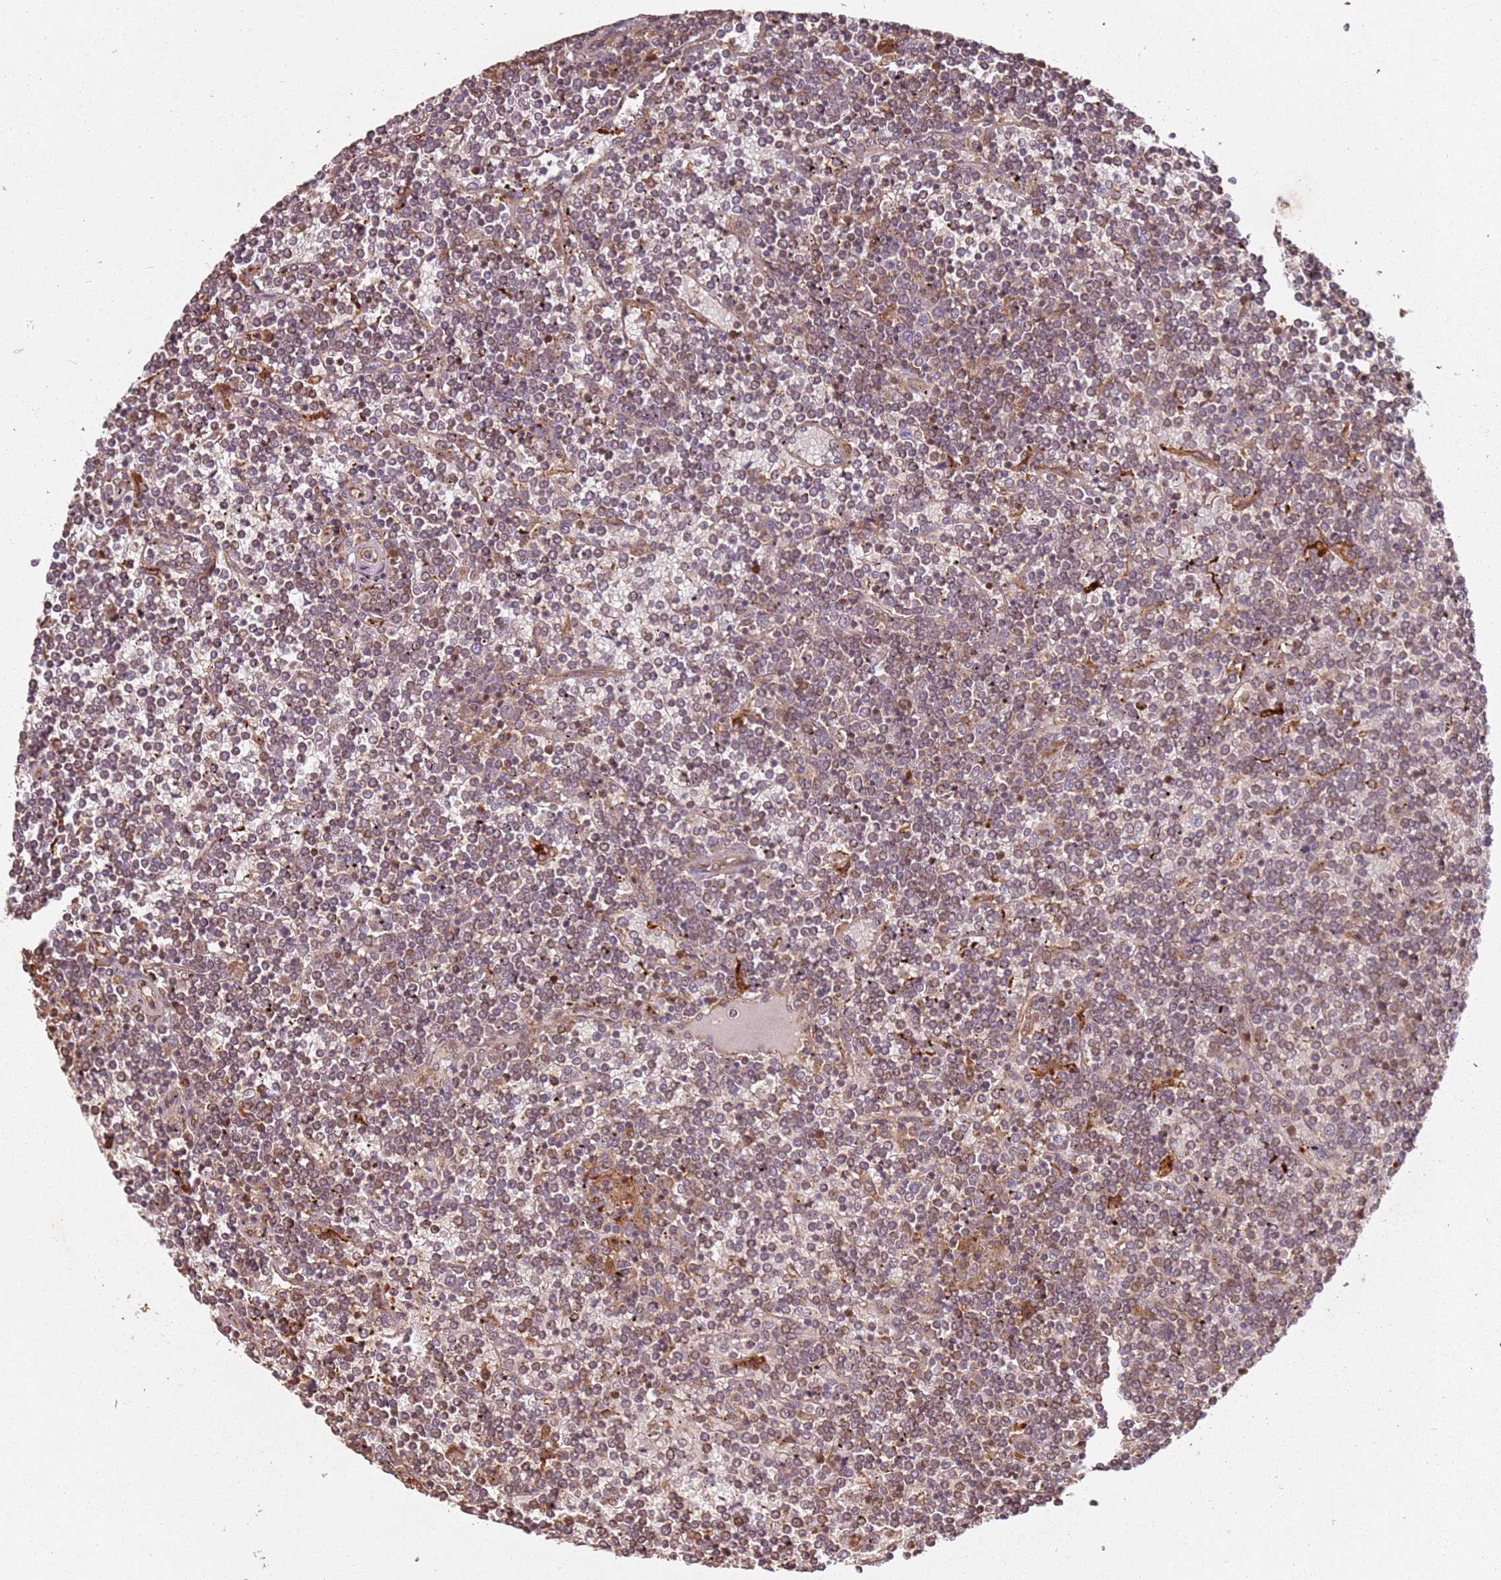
{"staining": {"intensity": "moderate", "quantity": "25%-75%", "location": "cytoplasmic/membranous"}, "tissue": "lymphoma", "cell_type": "Tumor cells", "image_type": "cancer", "snomed": [{"axis": "morphology", "description": "Malignant lymphoma, non-Hodgkin's type, Low grade"}, {"axis": "topography", "description": "Spleen"}], "caption": "Lymphoma stained with DAB IHC demonstrates medium levels of moderate cytoplasmic/membranous staining in approximately 25%-75% of tumor cells.", "gene": "SCGB2B2", "patient": {"sex": "female", "age": 19}}